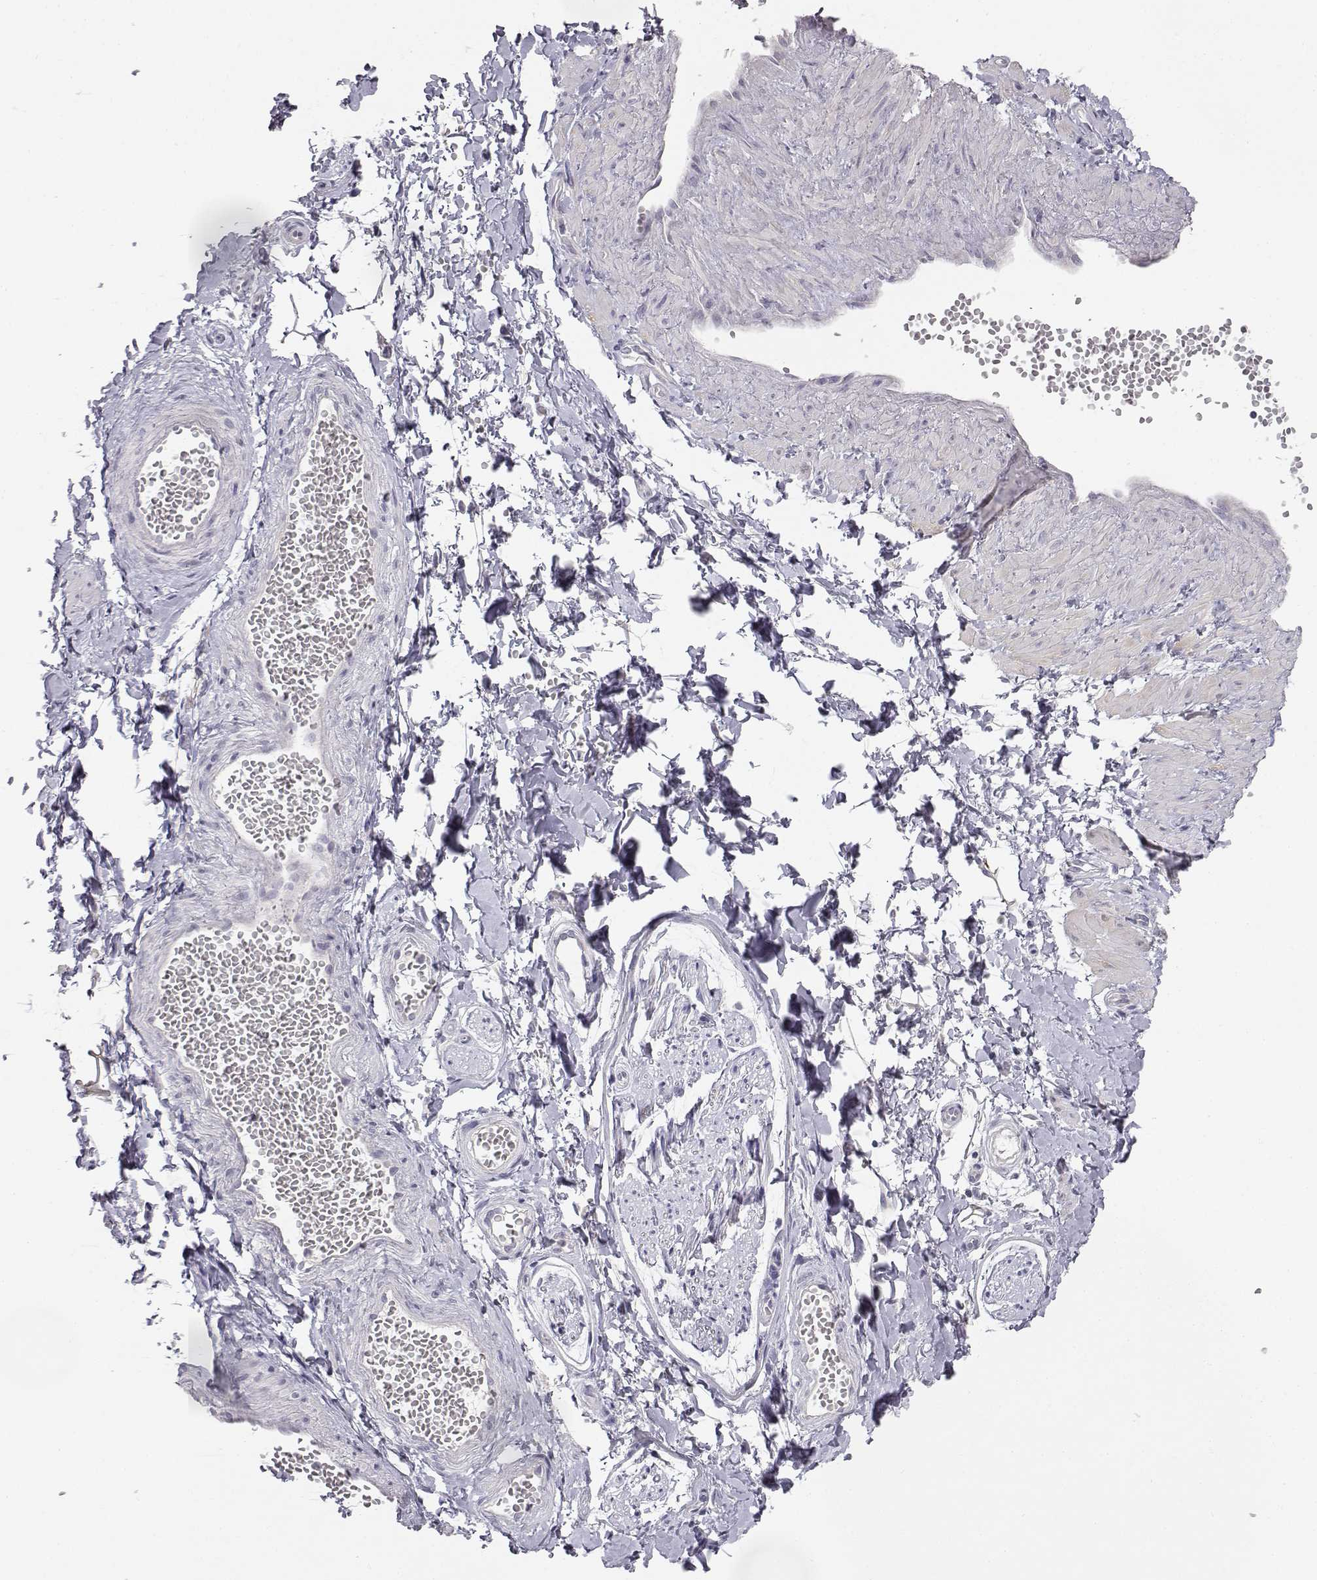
{"staining": {"intensity": "negative", "quantity": "none", "location": "none"}, "tissue": "adipose tissue", "cell_type": "Adipocytes", "image_type": "normal", "snomed": [{"axis": "morphology", "description": "Normal tissue, NOS"}, {"axis": "topography", "description": "Smooth muscle"}, {"axis": "topography", "description": "Peripheral nerve tissue"}], "caption": "Adipose tissue was stained to show a protein in brown. There is no significant staining in adipocytes.", "gene": "MYCBPAP", "patient": {"sex": "male", "age": 22}}